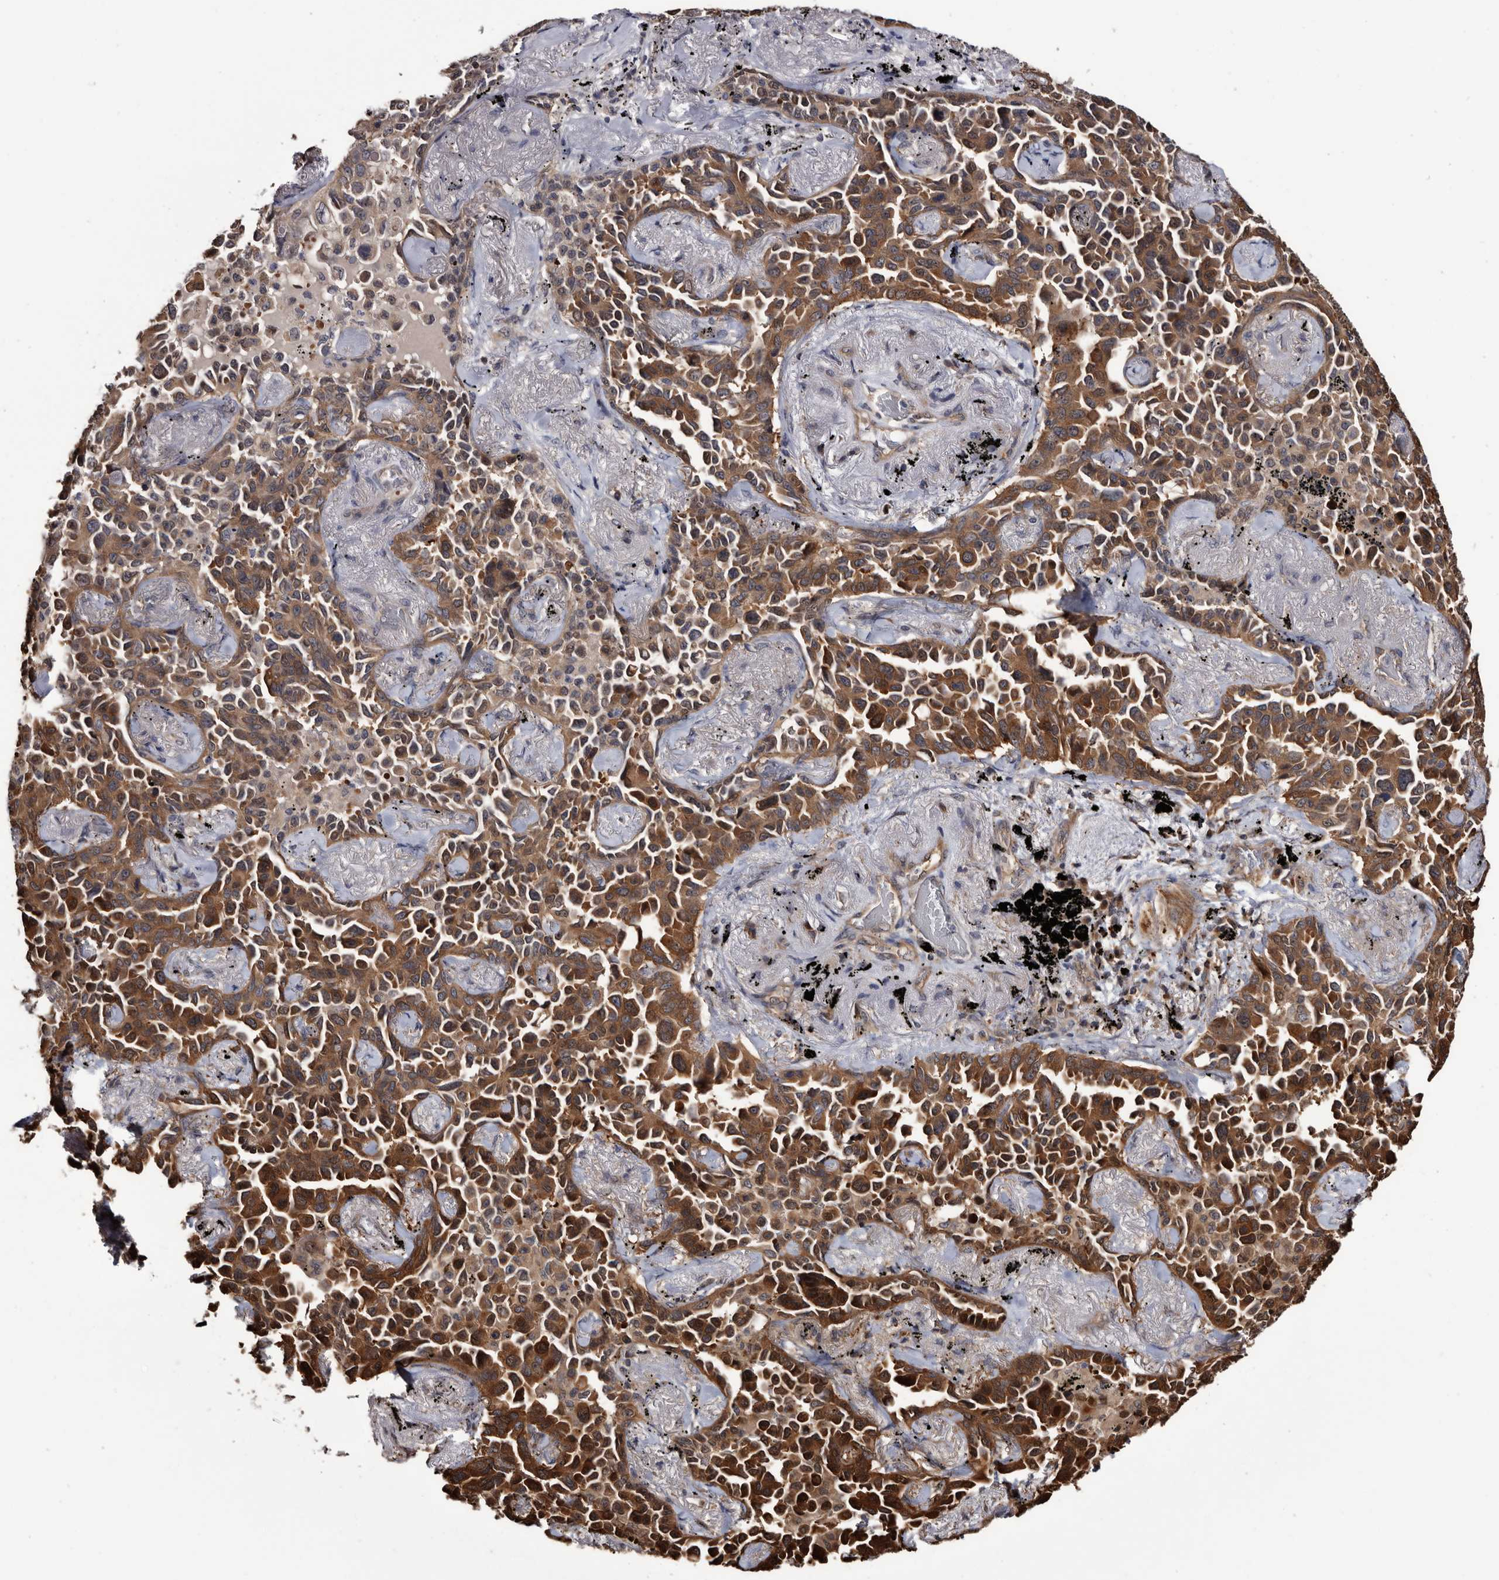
{"staining": {"intensity": "strong", "quantity": ">75%", "location": "cytoplasmic/membranous"}, "tissue": "lung cancer", "cell_type": "Tumor cells", "image_type": "cancer", "snomed": [{"axis": "morphology", "description": "Adenocarcinoma, NOS"}, {"axis": "topography", "description": "Lung"}], "caption": "Lung cancer (adenocarcinoma) stained for a protein (brown) displays strong cytoplasmic/membranous positive expression in approximately >75% of tumor cells.", "gene": "TTI2", "patient": {"sex": "female", "age": 67}}